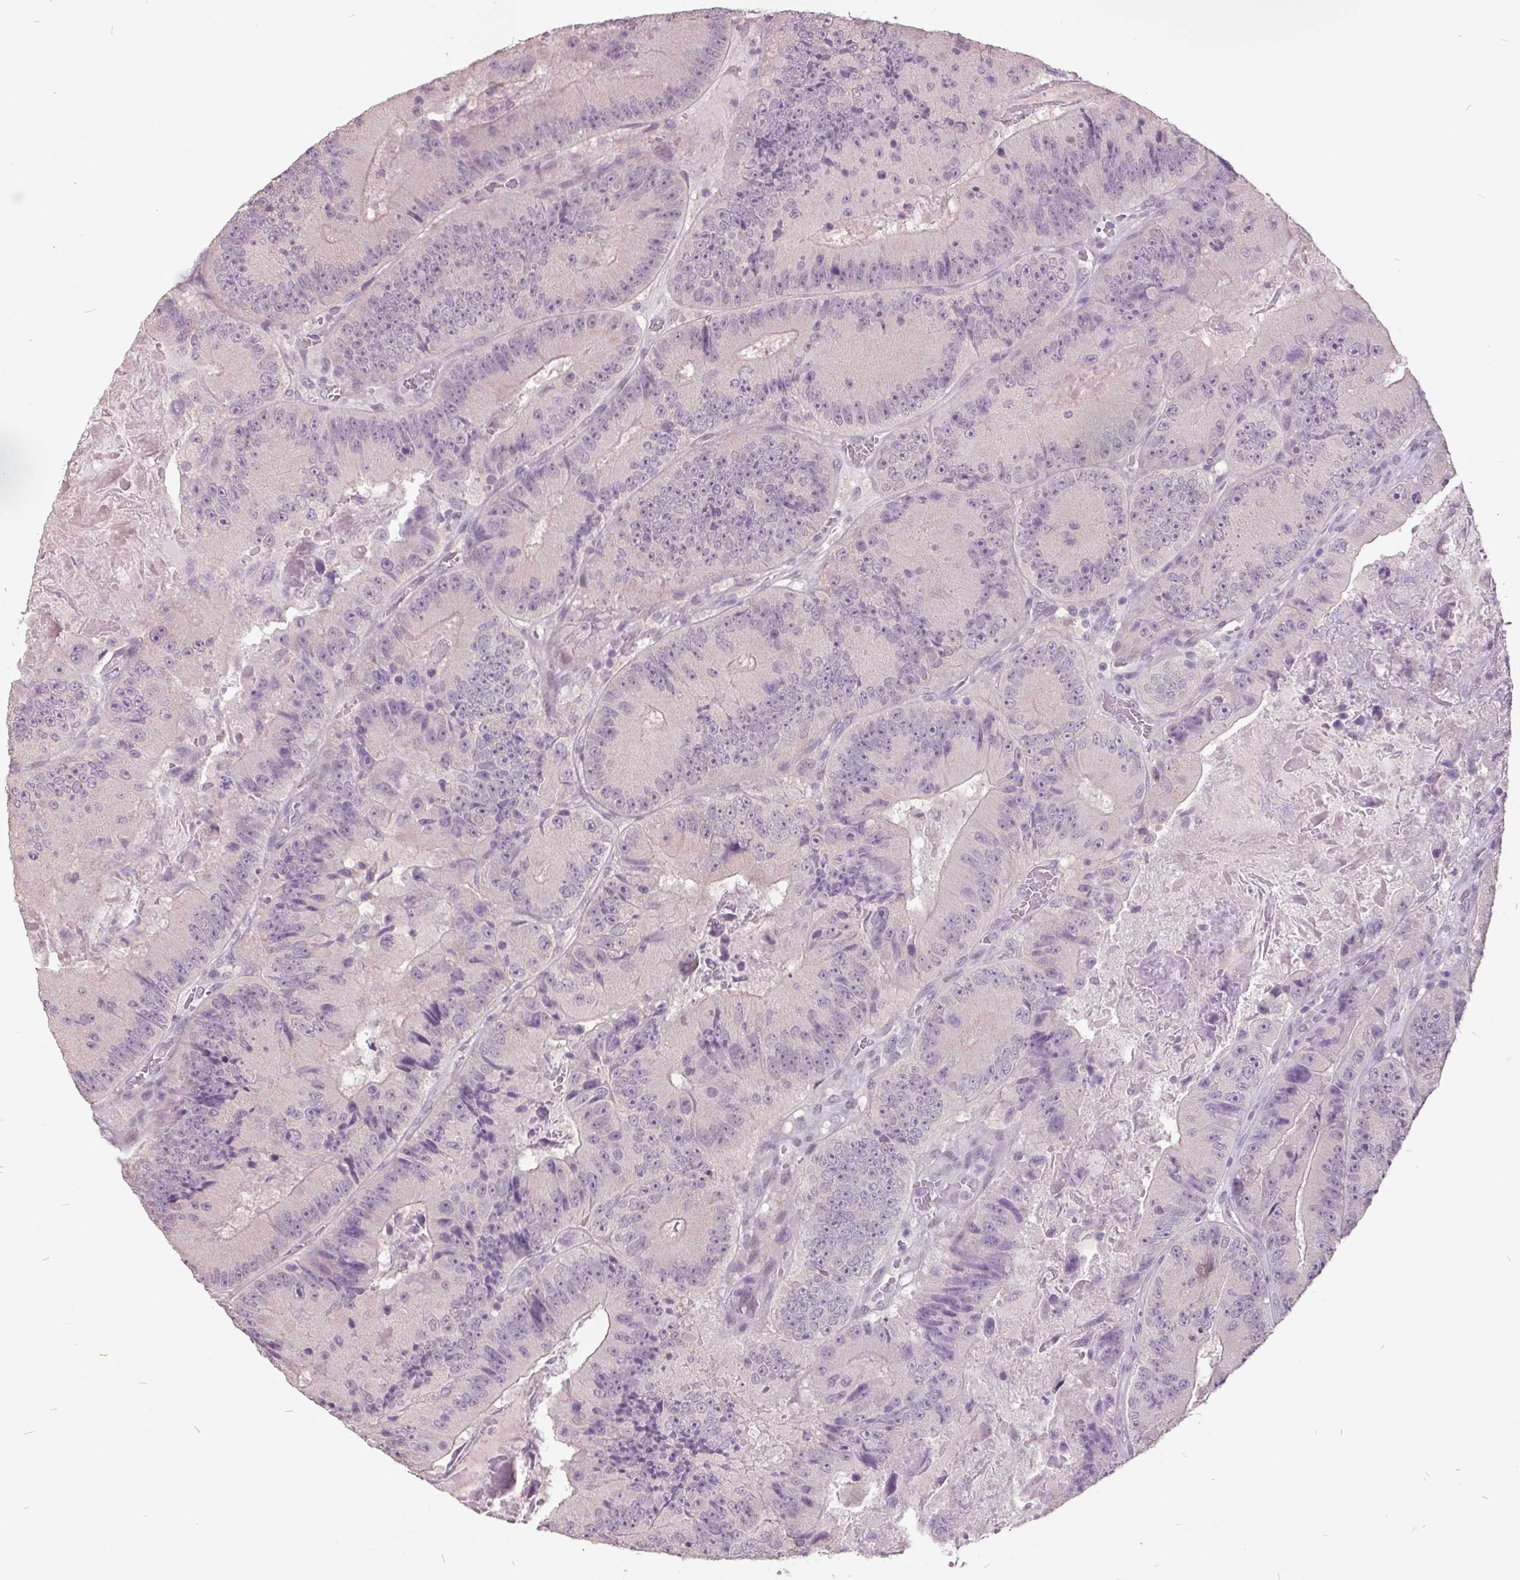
{"staining": {"intensity": "negative", "quantity": "none", "location": "none"}, "tissue": "colorectal cancer", "cell_type": "Tumor cells", "image_type": "cancer", "snomed": [{"axis": "morphology", "description": "Adenocarcinoma, NOS"}, {"axis": "topography", "description": "Colon"}], "caption": "A photomicrograph of colorectal cancer (adenocarcinoma) stained for a protein reveals no brown staining in tumor cells.", "gene": "C2orf16", "patient": {"sex": "female", "age": 86}}